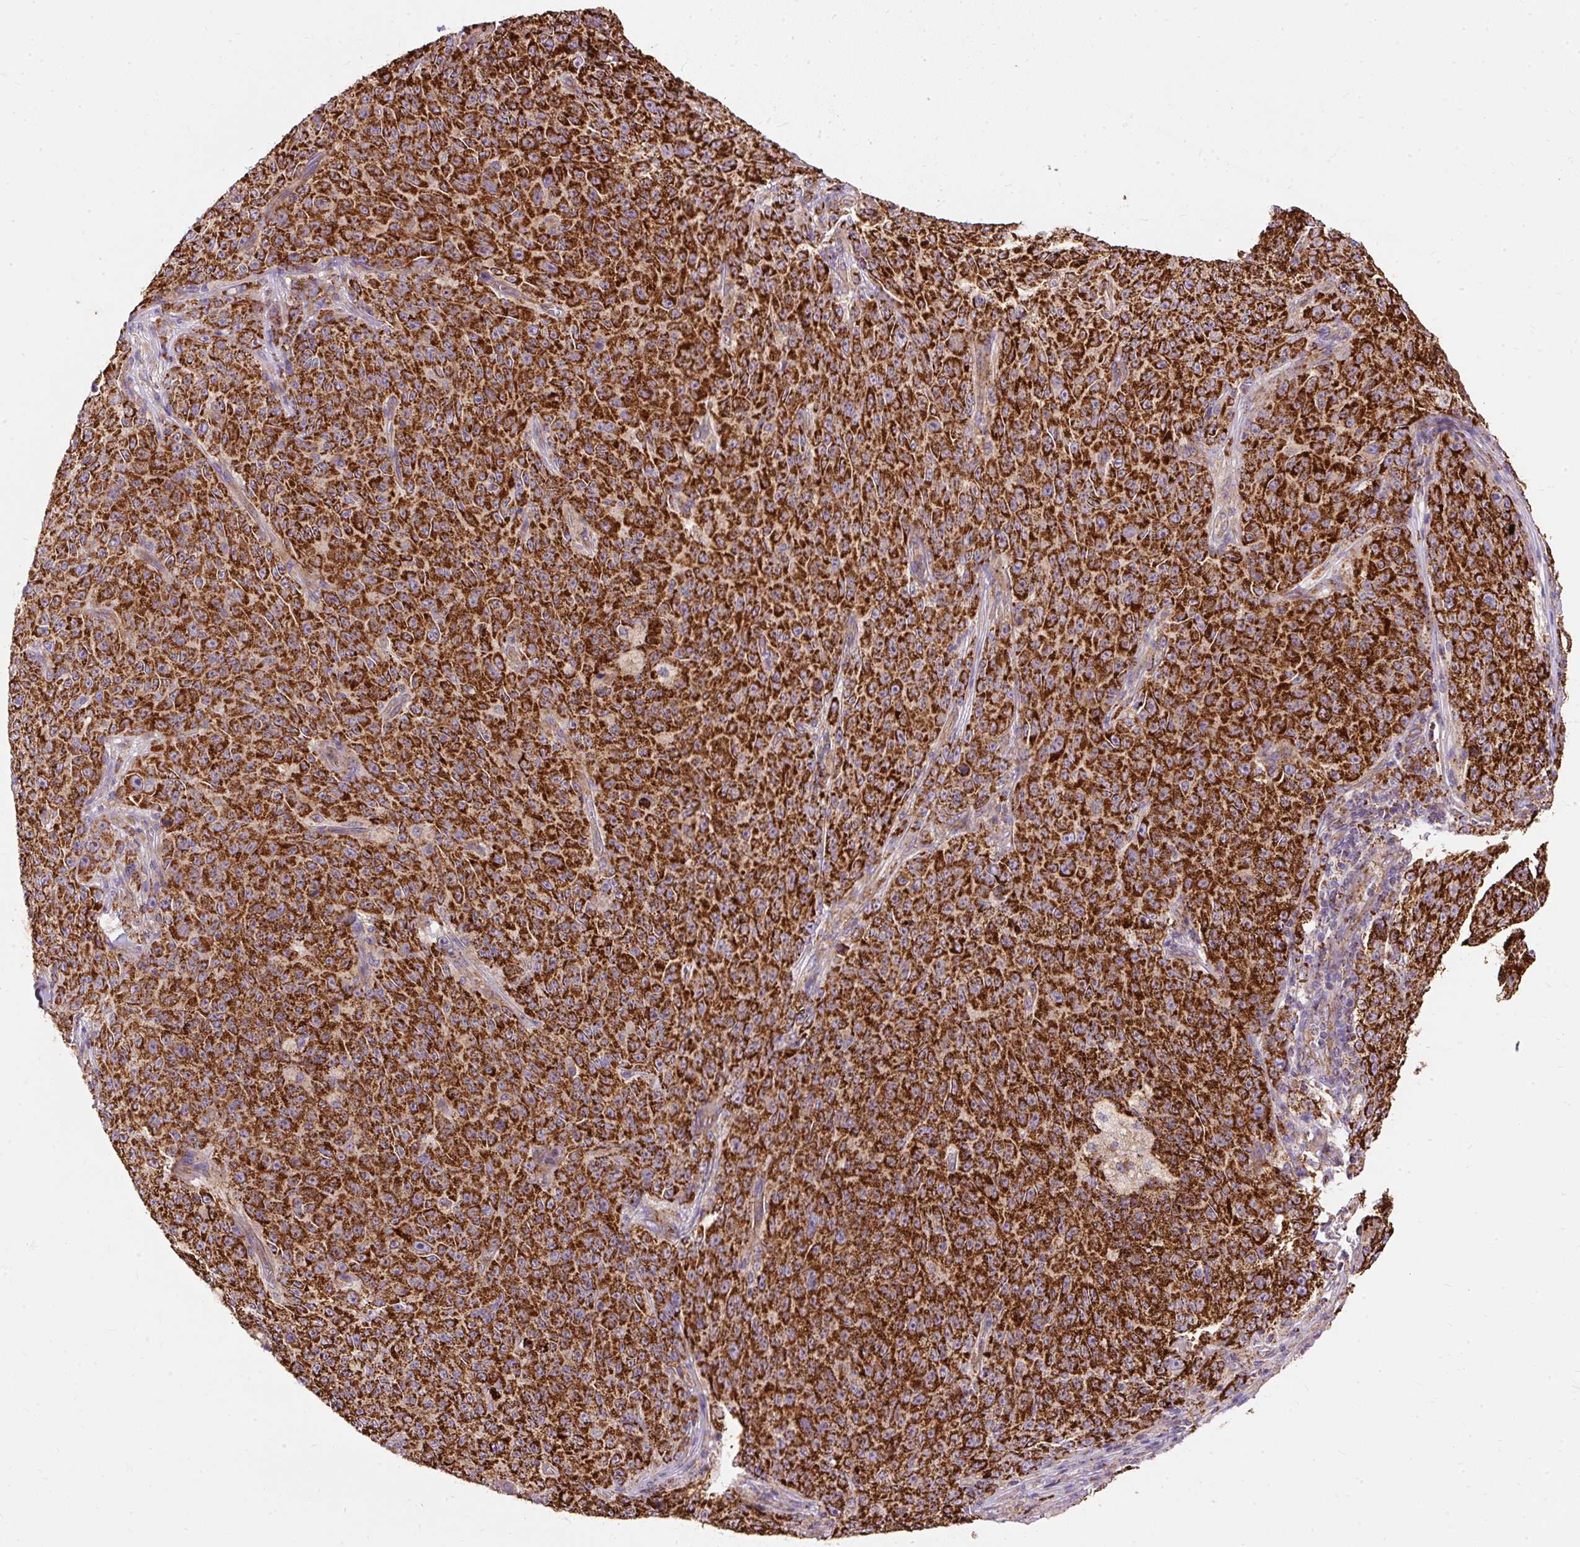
{"staining": {"intensity": "strong", "quantity": ">75%", "location": "cytoplasmic/membranous"}, "tissue": "melanoma", "cell_type": "Tumor cells", "image_type": "cancer", "snomed": [{"axis": "morphology", "description": "Malignant melanoma, NOS"}, {"axis": "topography", "description": "Skin"}], "caption": "This micrograph demonstrates IHC staining of human malignant melanoma, with high strong cytoplasmic/membranous expression in approximately >75% of tumor cells.", "gene": "CEP290", "patient": {"sex": "female", "age": 82}}